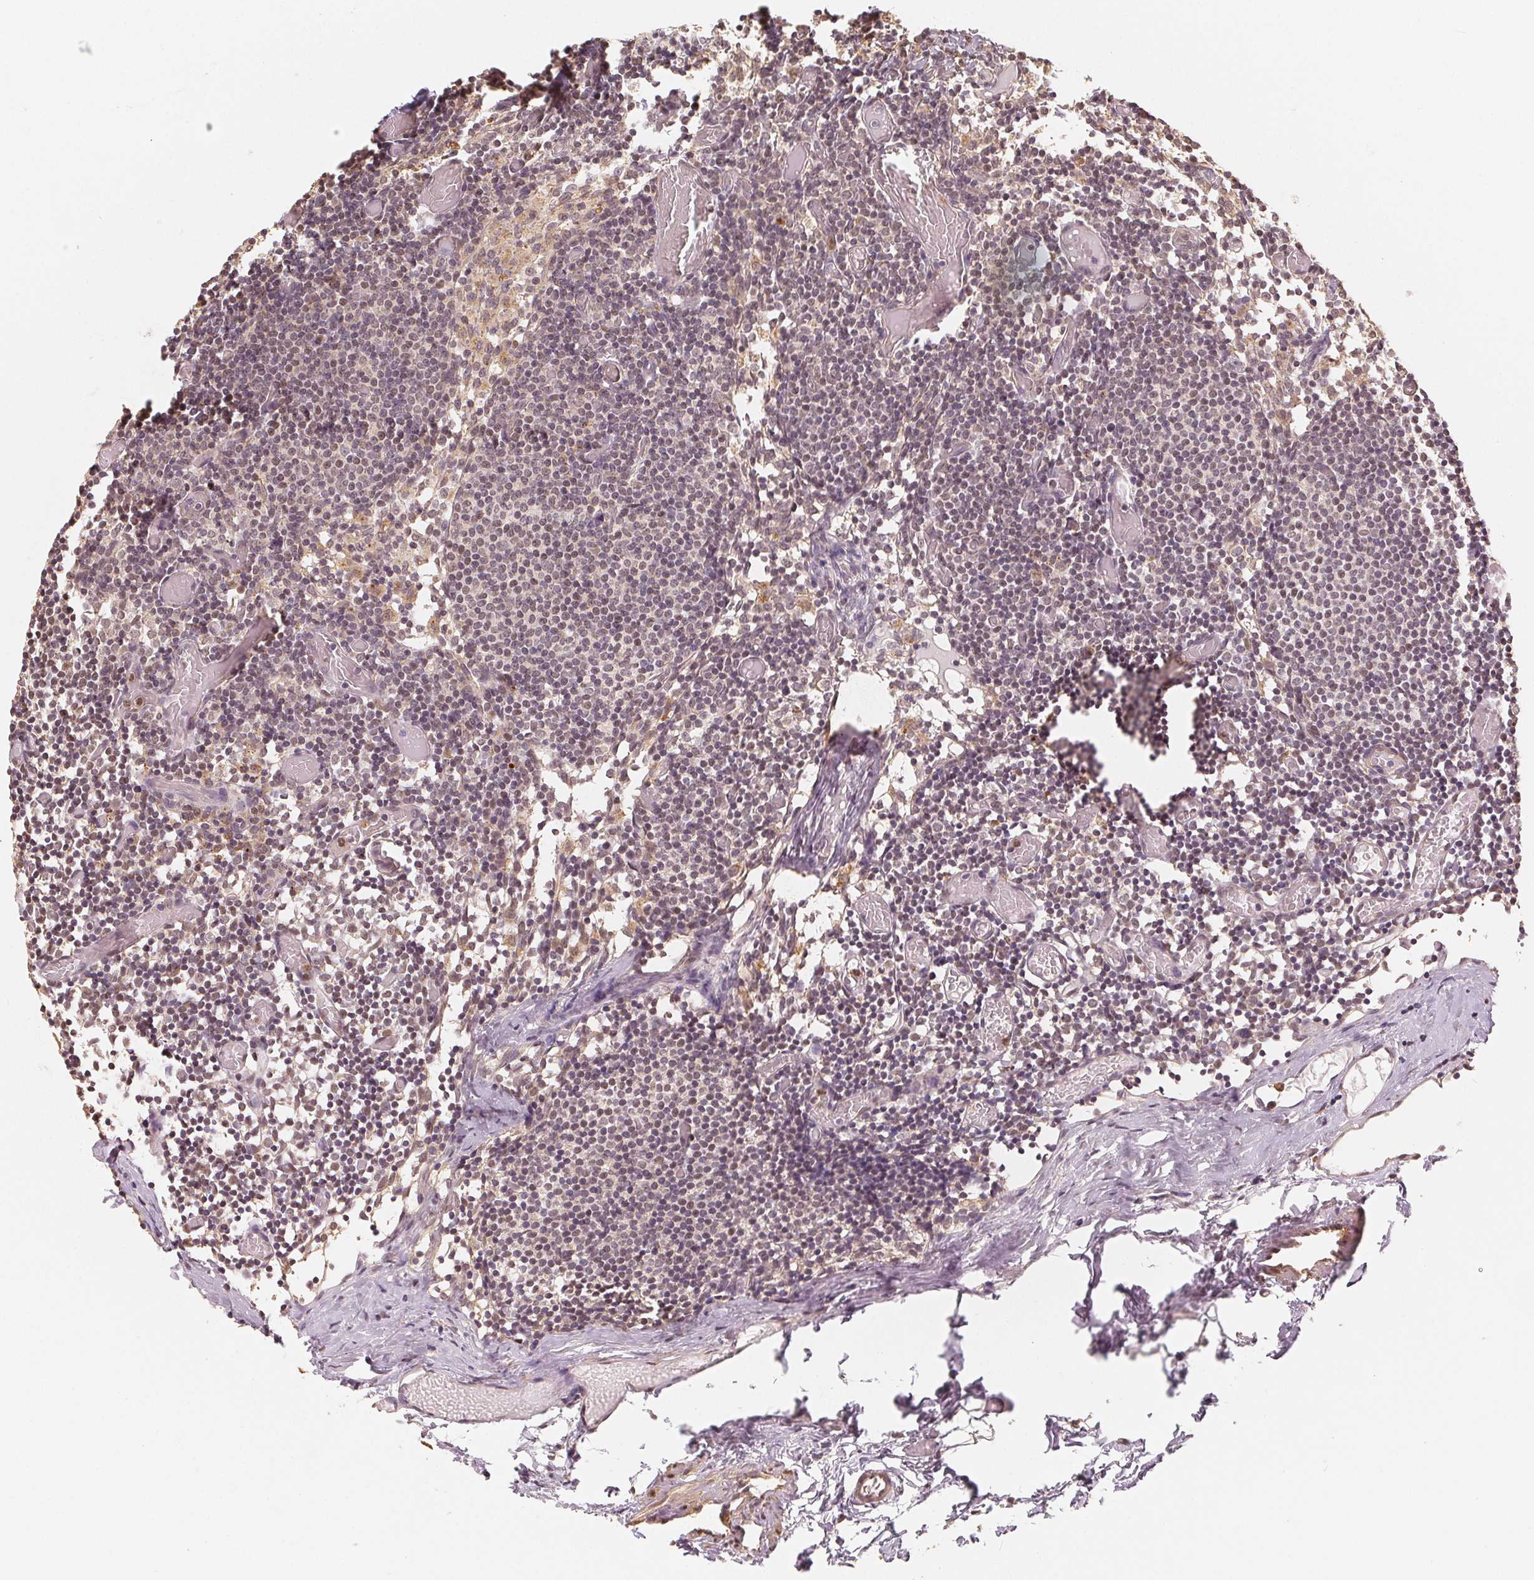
{"staining": {"intensity": "moderate", "quantity": "<25%", "location": "nuclear"}, "tissue": "lymph node", "cell_type": "Germinal center cells", "image_type": "normal", "snomed": [{"axis": "morphology", "description": "Normal tissue, NOS"}, {"axis": "topography", "description": "Lymph node"}], "caption": "Protein expression analysis of unremarkable human lymph node reveals moderate nuclear expression in approximately <25% of germinal center cells. (IHC, brightfield microscopy, high magnification).", "gene": "GUSB", "patient": {"sex": "female", "age": 41}}